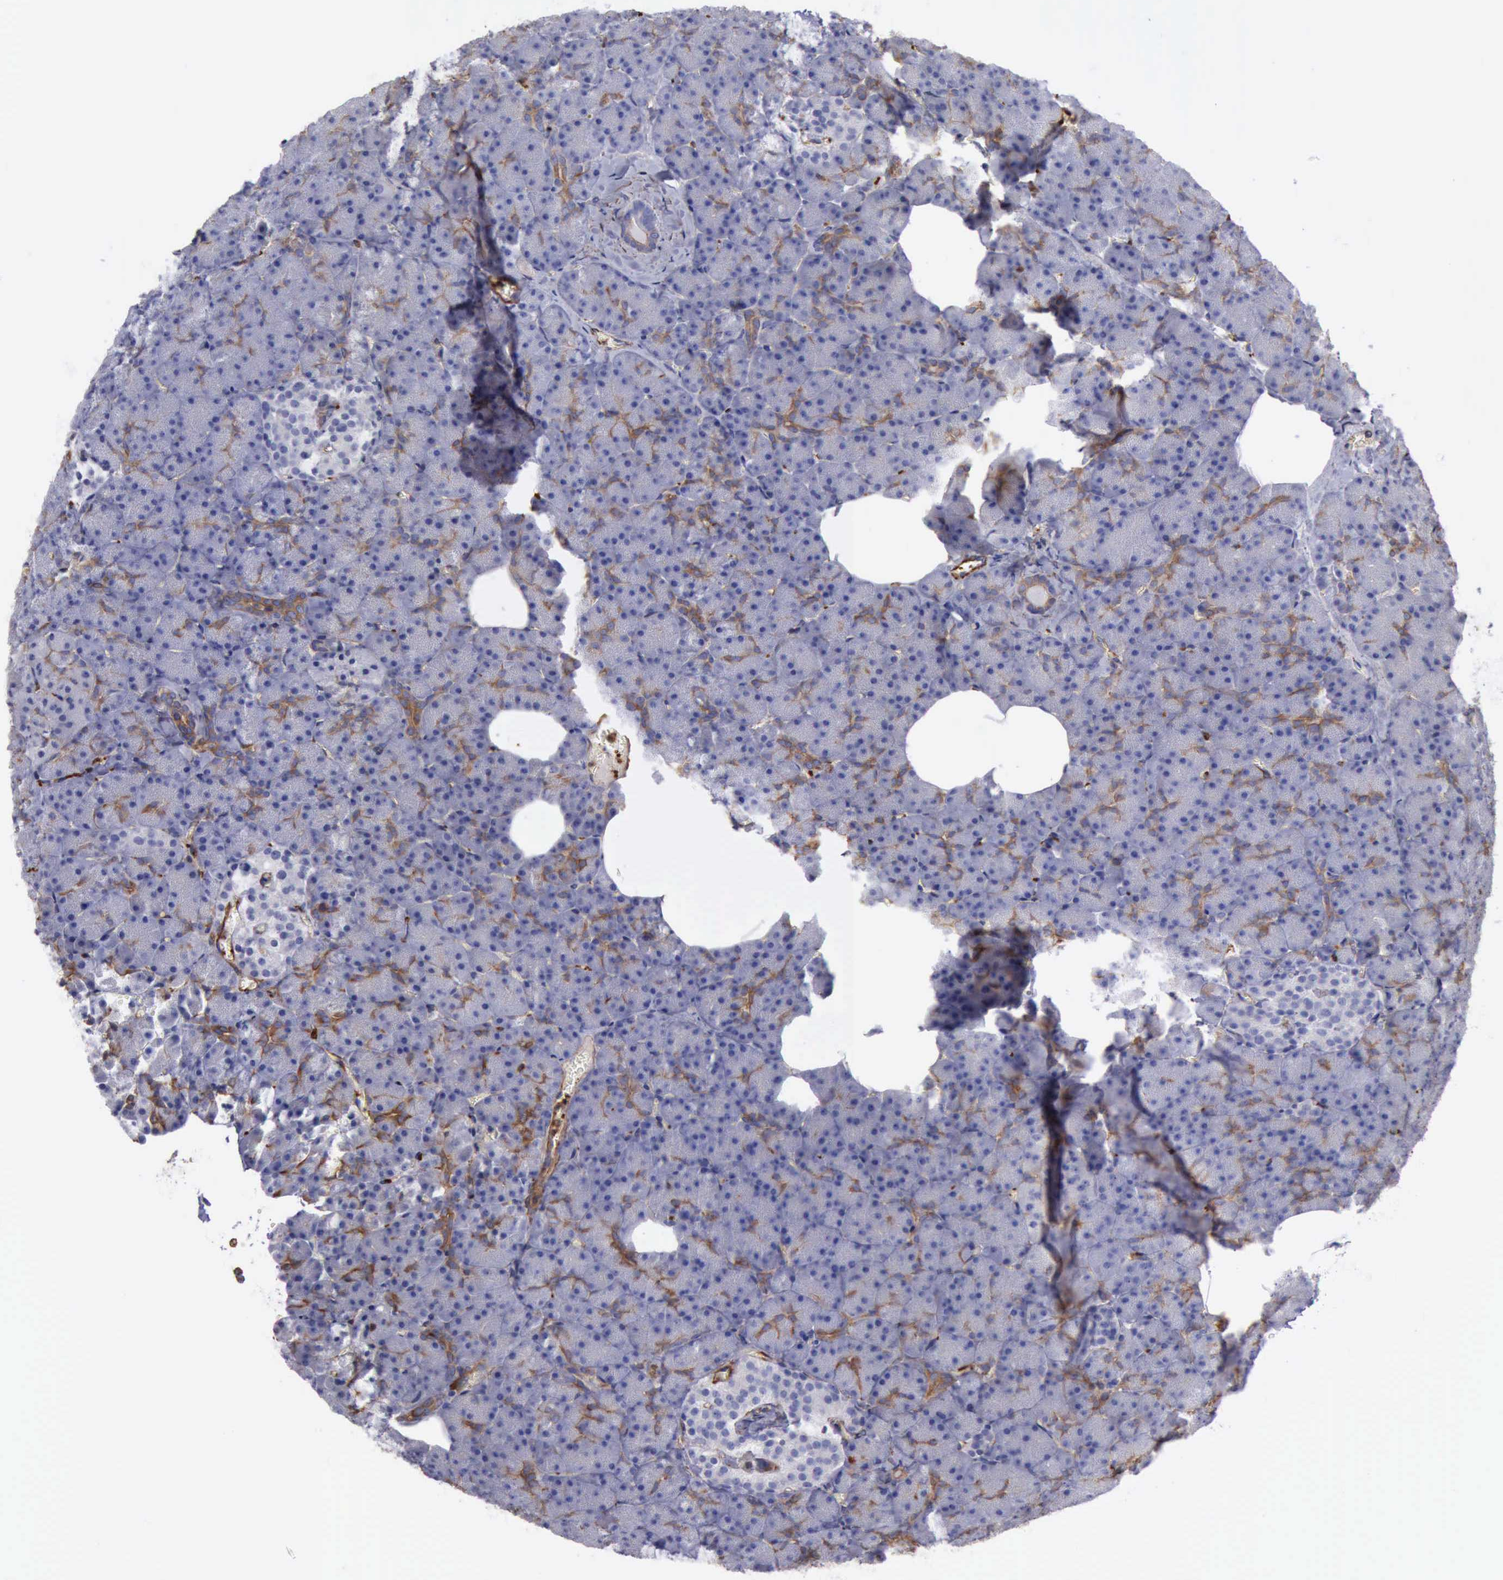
{"staining": {"intensity": "moderate", "quantity": "25%-75%", "location": "cytoplasmic/membranous"}, "tissue": "pancreas", "cell_type": "Exocrine glandular cells", "image_type": "normal", "snomed": [{"axis": "morphology", "description": "Normal tissue, NOS"}, {"axis": "topography", "description": "Pancreas"}], "caption": "Immunohistochemical staining of benign human pancreas reveals medium levels of moderate cytoplasmic/membranous expression in about 25%-75% of exocrine glandular cells.", "gene": "FLNA", "patient": {"sex": "female", "age": 35}}